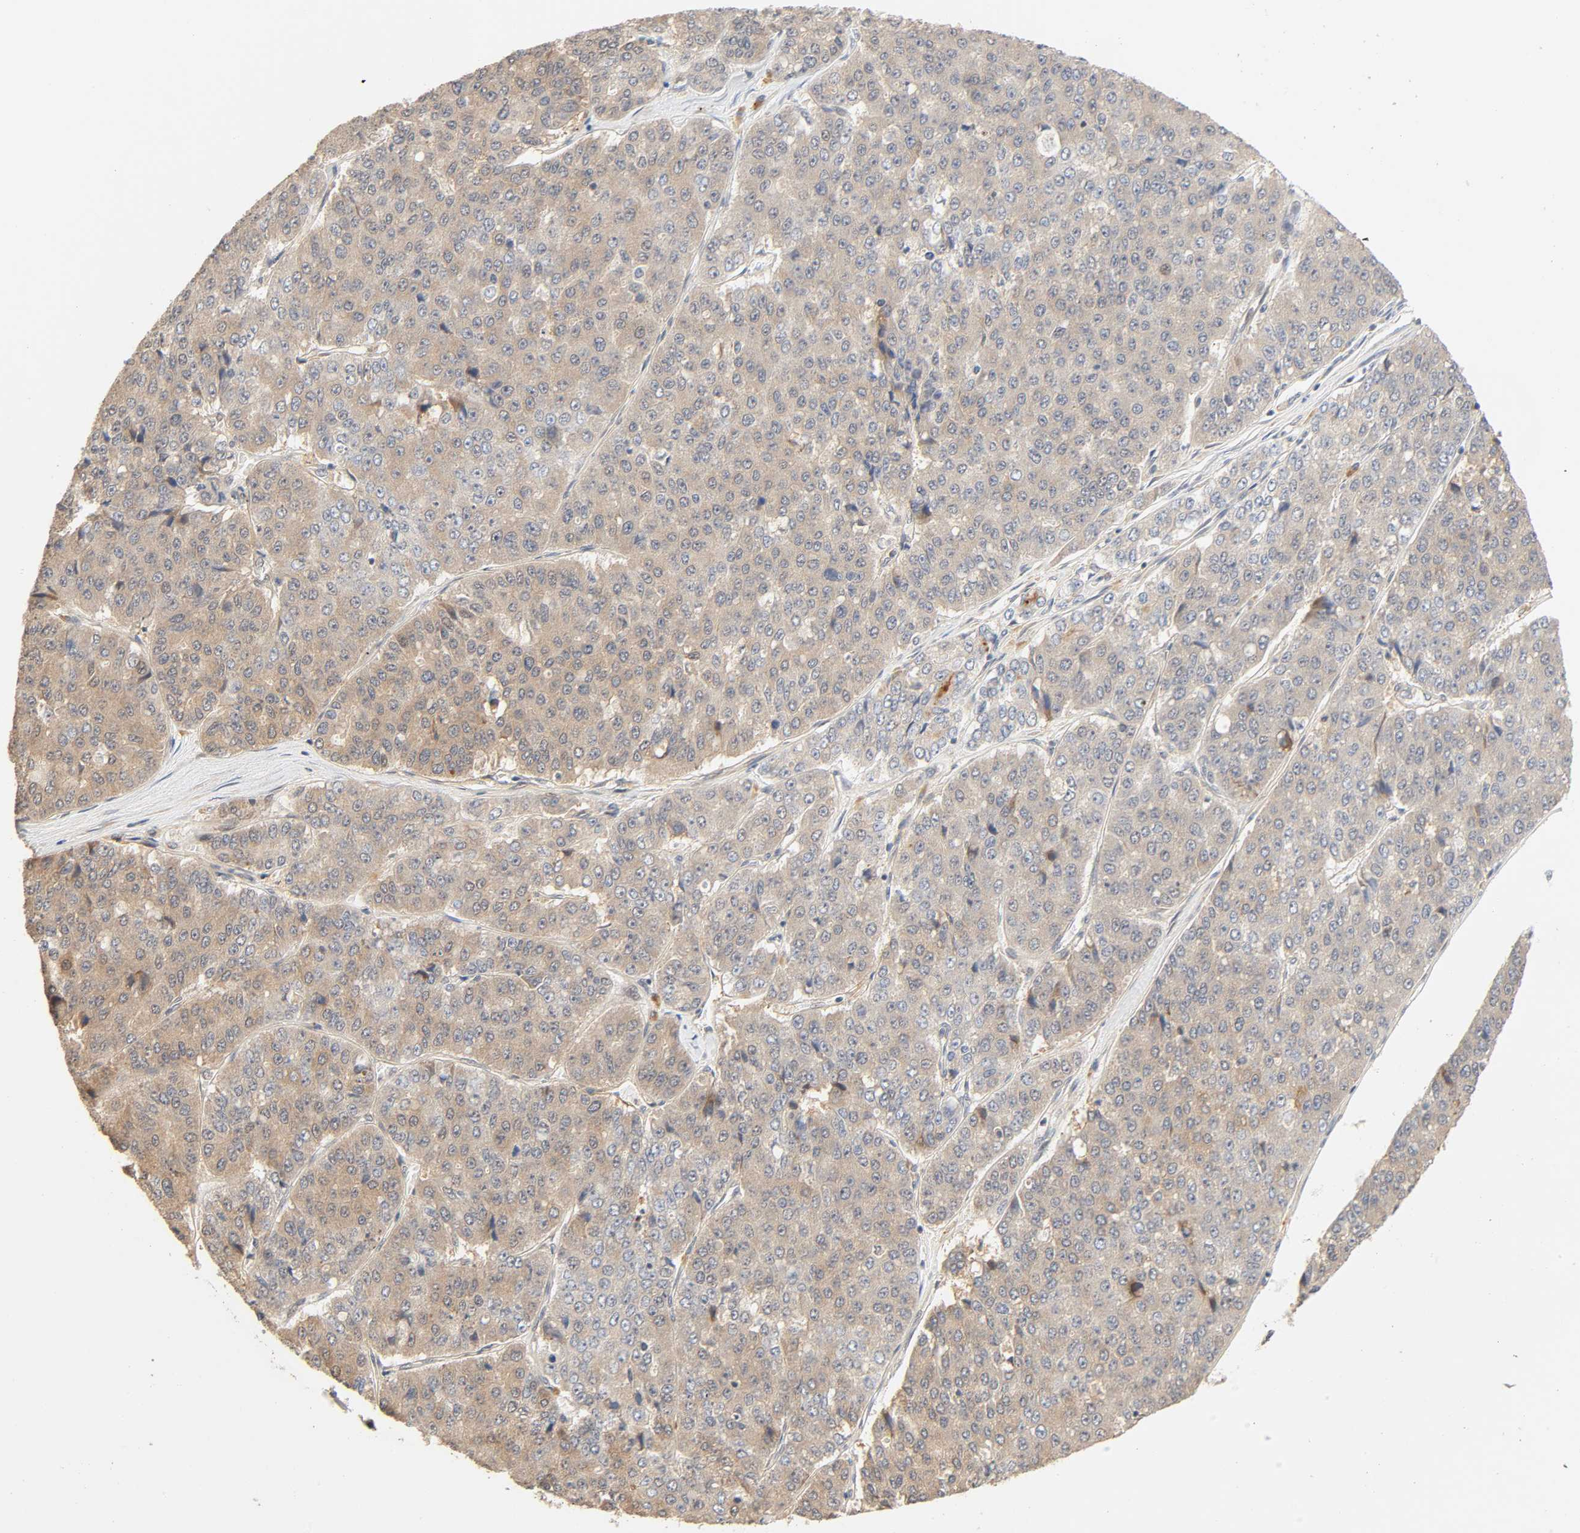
{"staining": {"intensity": "weak", "quantity": "25%-75%", "location": "cytoplasmic/membranous"}, "tissue": "pancreatic cancer", "cell_type": "Tumor cells", "image_type": "cancer", "snomed": [{"axis": "morphology", "description": "Adenocarcinoma, NOS"}, {"axis": "topography", "description": "Pancreas"}], "caption": "Human pancreatic cancer stained with a brown dye demonstrates weak cytoplasmic/membranous positive expression in about 25%-75% of tumor cells.", "gene": "CACNA1G", "patient": {"sex": "male", "age": 50}}